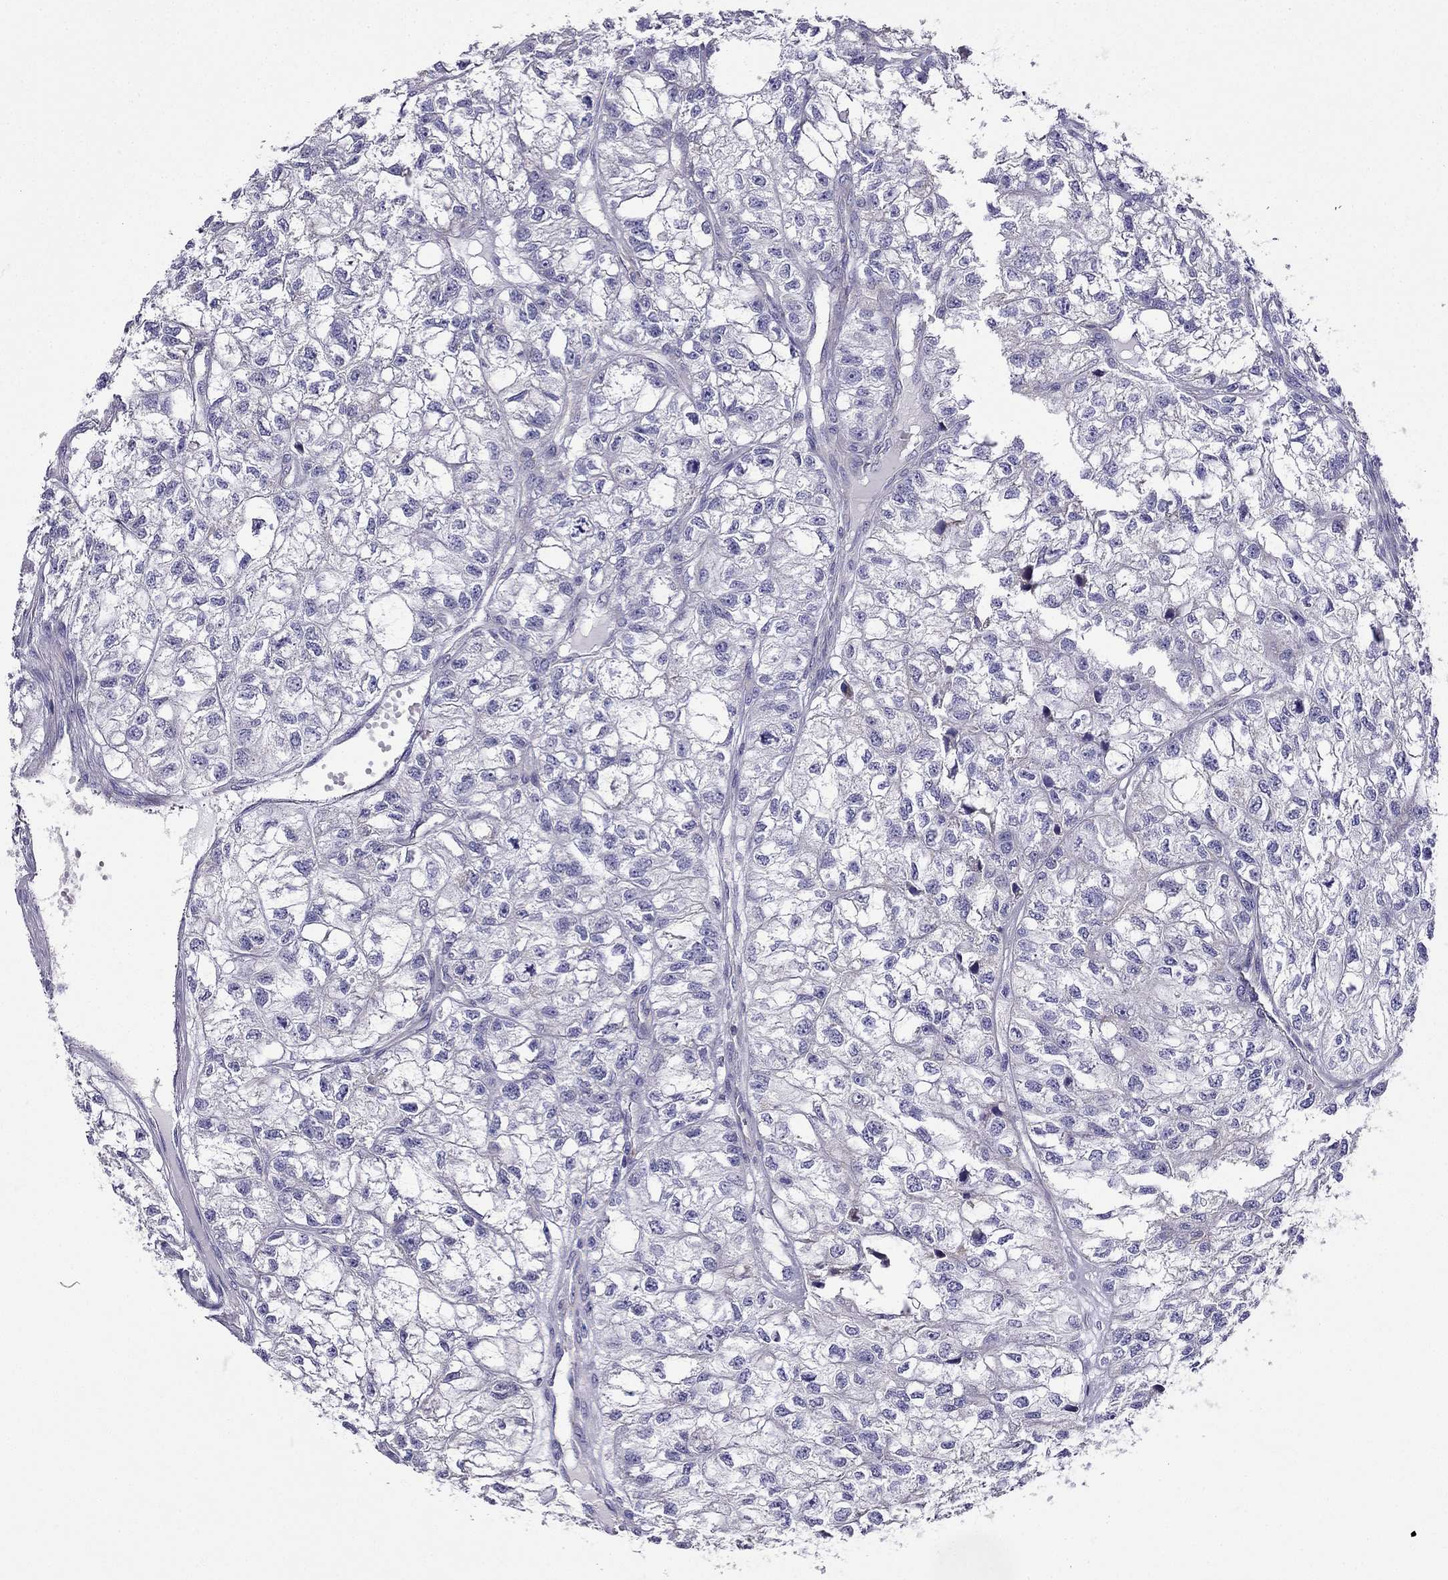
{"staining": {"intensity": "negative", "quantity": "none", "location": "none"}, "tissue": "renal cancer", "cell_type": "Tumor cells", "image_type": "cancer", "snomed": [{"axis": "morphology", "description": "Adenocarcinoma, NOS"}, {"axis": "topography", "description": "Kidney"}], "caption": "There is no significant positivity in tumor cells of adenocarcinoma (renal).", "gene": "KIF5A", "patient": {"sex": "male", "age": 56}}